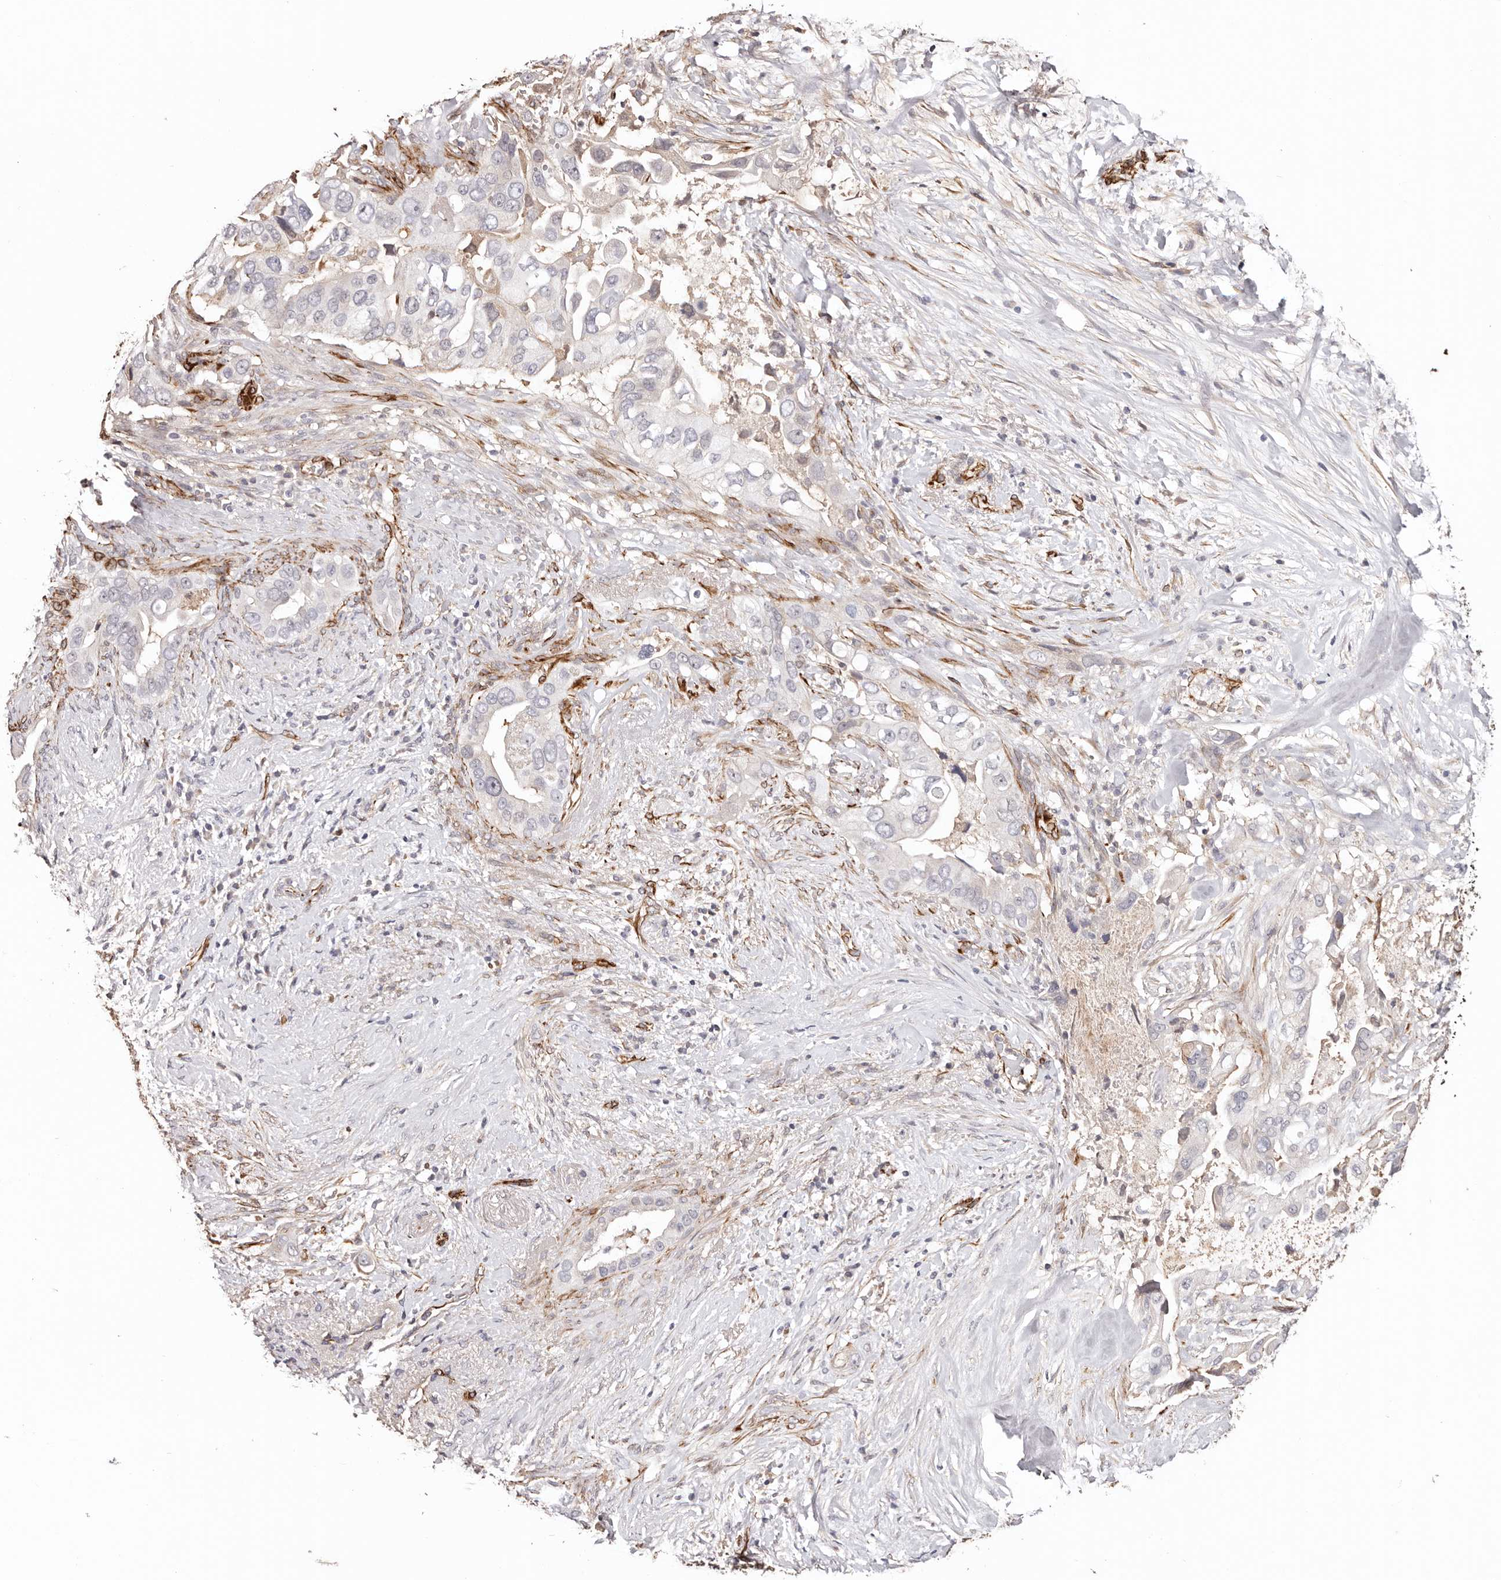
{"staining": {"intensity": "negative", "quantity": "none", "location": "none"}, "tissue": "pancreatic cancer", "cell_type": "Tumor cells", "image_type": "cancer", "snomed": [{"axis": "morphology", "description": "Inflammation, NOS"}, {"axis": "morphology", "description": "Adenocarcinoma, NOS"}, {"axis": "topography", "description": "Pancreas"}], "caption": "DAB (3,3'-diaminobenzidine) immunohistochemical staining of human adenocarcinoma (pancreatic) exhibits no significant positivity in tumor cells. Brightfield microscopy of IHC stained with DAB (3,3'-diaminobenzidine) (brown) and hematoxylin (blue), captured at high magnification.", "gene": "ZNF557", "patient": {"sex": "female", "age": 56}}